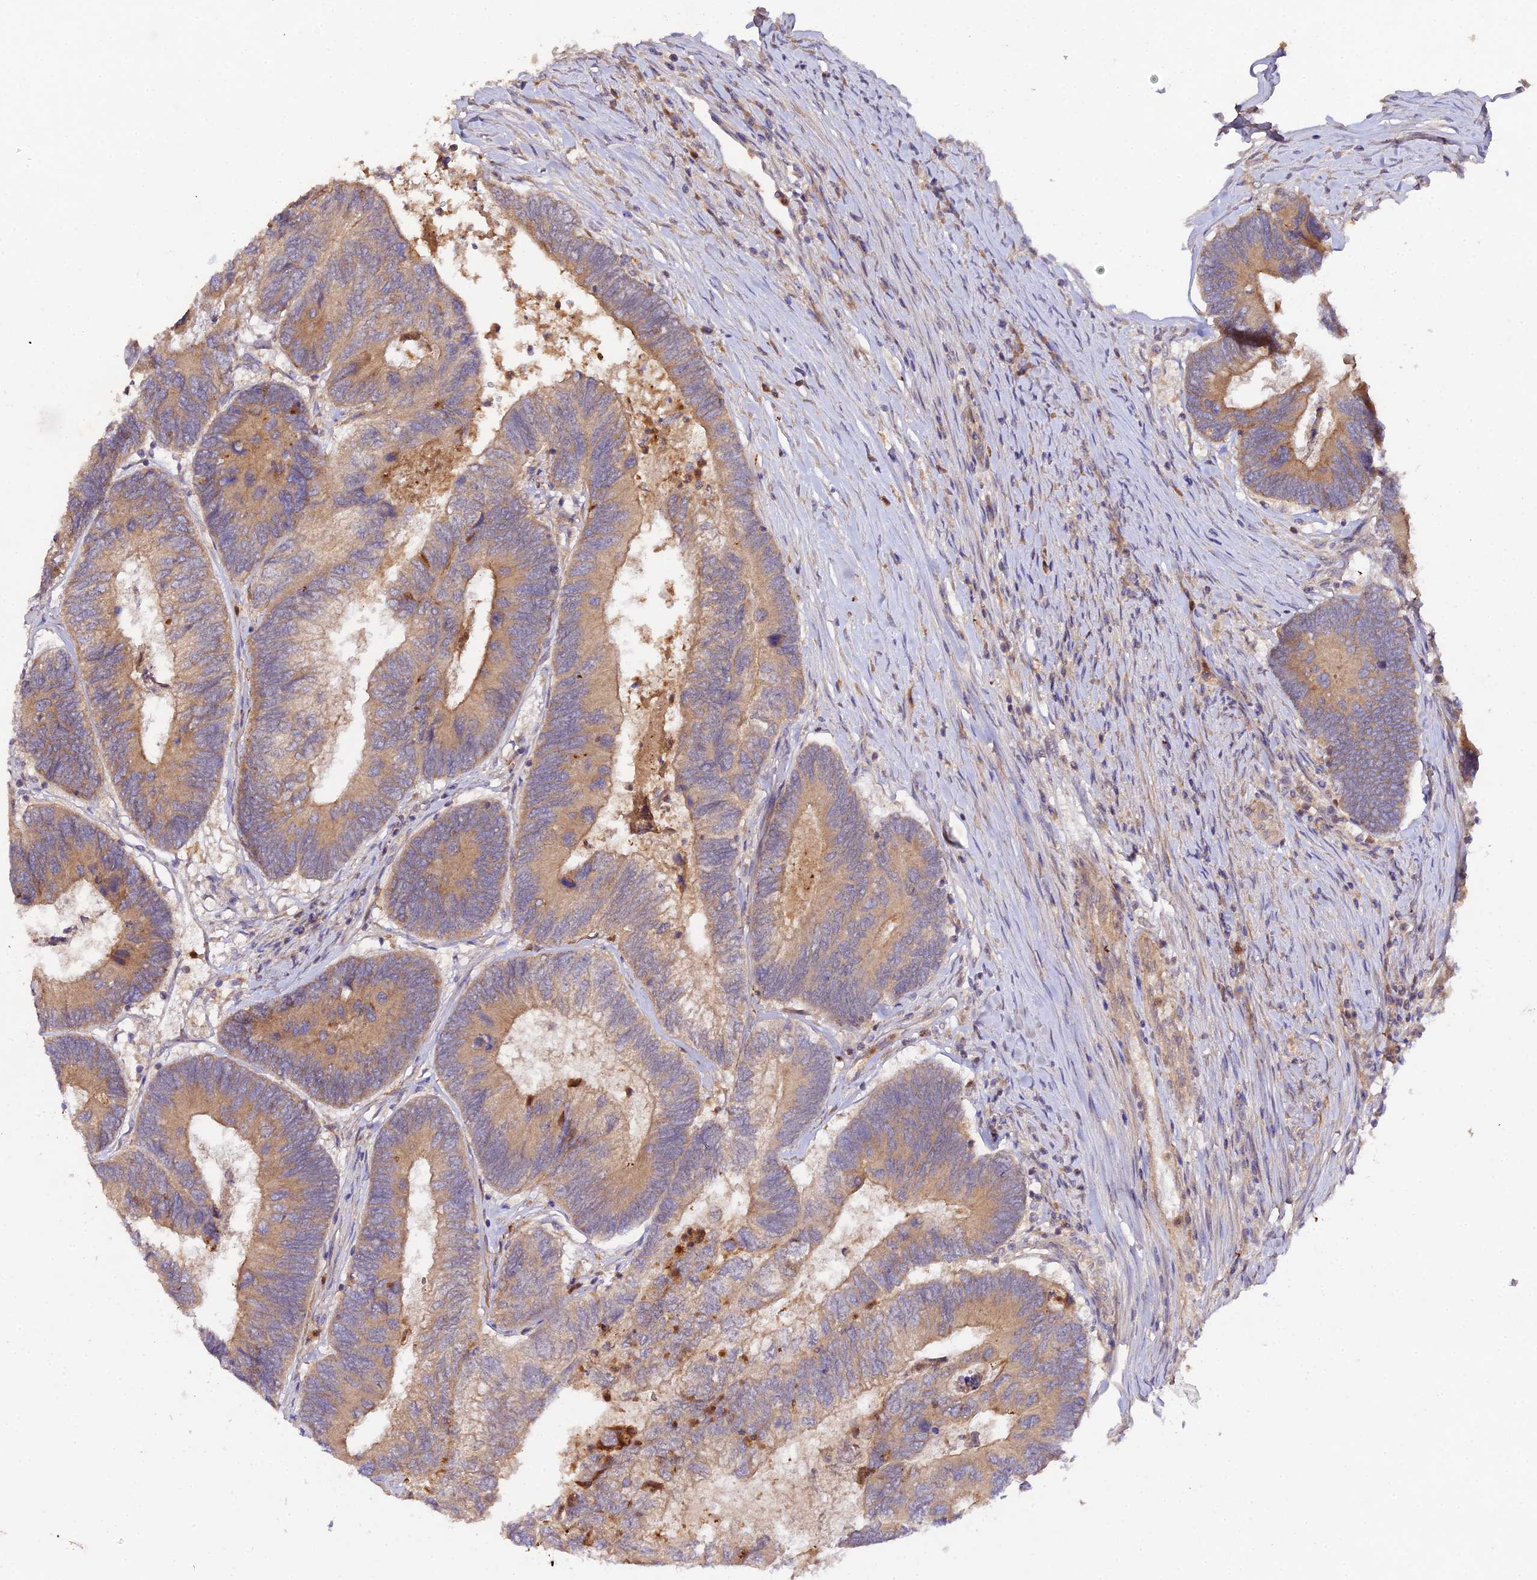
{"staining": {"intensity": "moderate", "quantity": ">75%", "location": "cytoplasmic/membranous"}, "tissue": "colorectal cancer", "cell_type": "Tumor cells", "image_type": "cancer", "snomed": [{"axis": "morphology", "description": "Adenocarcinoma, NOS"}, {"axis": "topography", "description": "Colon"}], "caption": "IHC (DAB) staining of adenocarcinoma (colorectal) reveals moderate cytoplasmic/membranous protein staining in about >75% of tumor cells. The staining is performed using DAB brown chromogen to label protein expression. The nuclei are counter-stained blue using hematoxylin.", "gene": "TRIM26", "patient": {"sex": "female", "age": 67}}